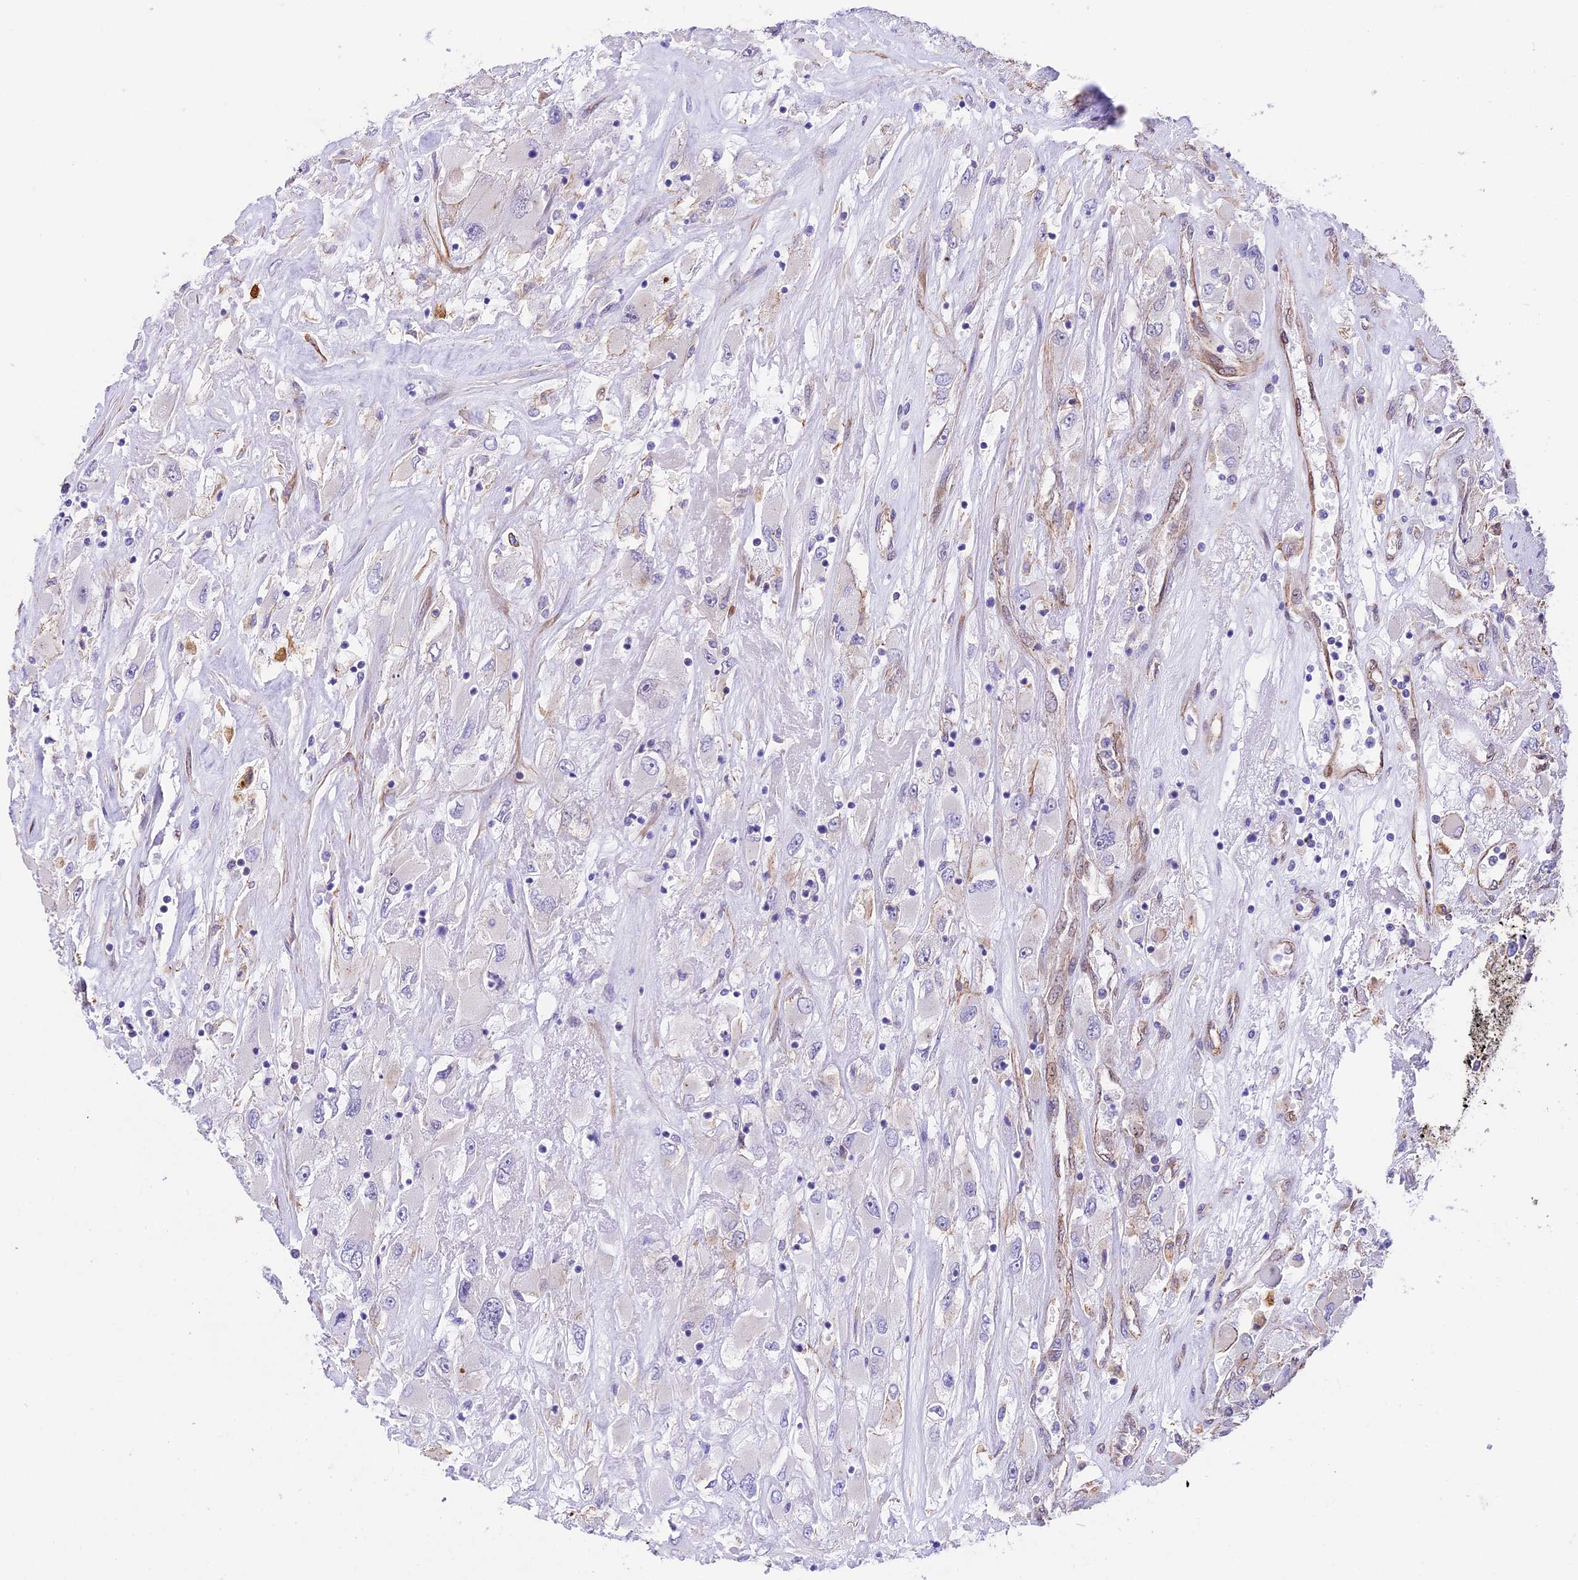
{"staining": {"intensity": "moderate", "quantity": "25%-75%", "location": "cytoplasmic/membranous"}, "tissue": "renal cancer", "cell_type": "Tumor cells", "image_type": "cancer", "snomed": [{"axis": "morphology", "description": "Adenocarcinoma, NOS"}, {"axis": "topography", "description": "Kidney"}], "caption": "Immunohistochemistry (DAB) staining of human adenocarcinoma (renal) demonstrates moderate cytoplasmic/membranous protein staining in about 25%-75% of tumor cells. The staining was performed using DAB, with brown indicating positive protein expression. Nuclei are stained blue with hematoxylin.", "gene": "R3HDM4", "patient": {"sex": "female", "age": 52}}